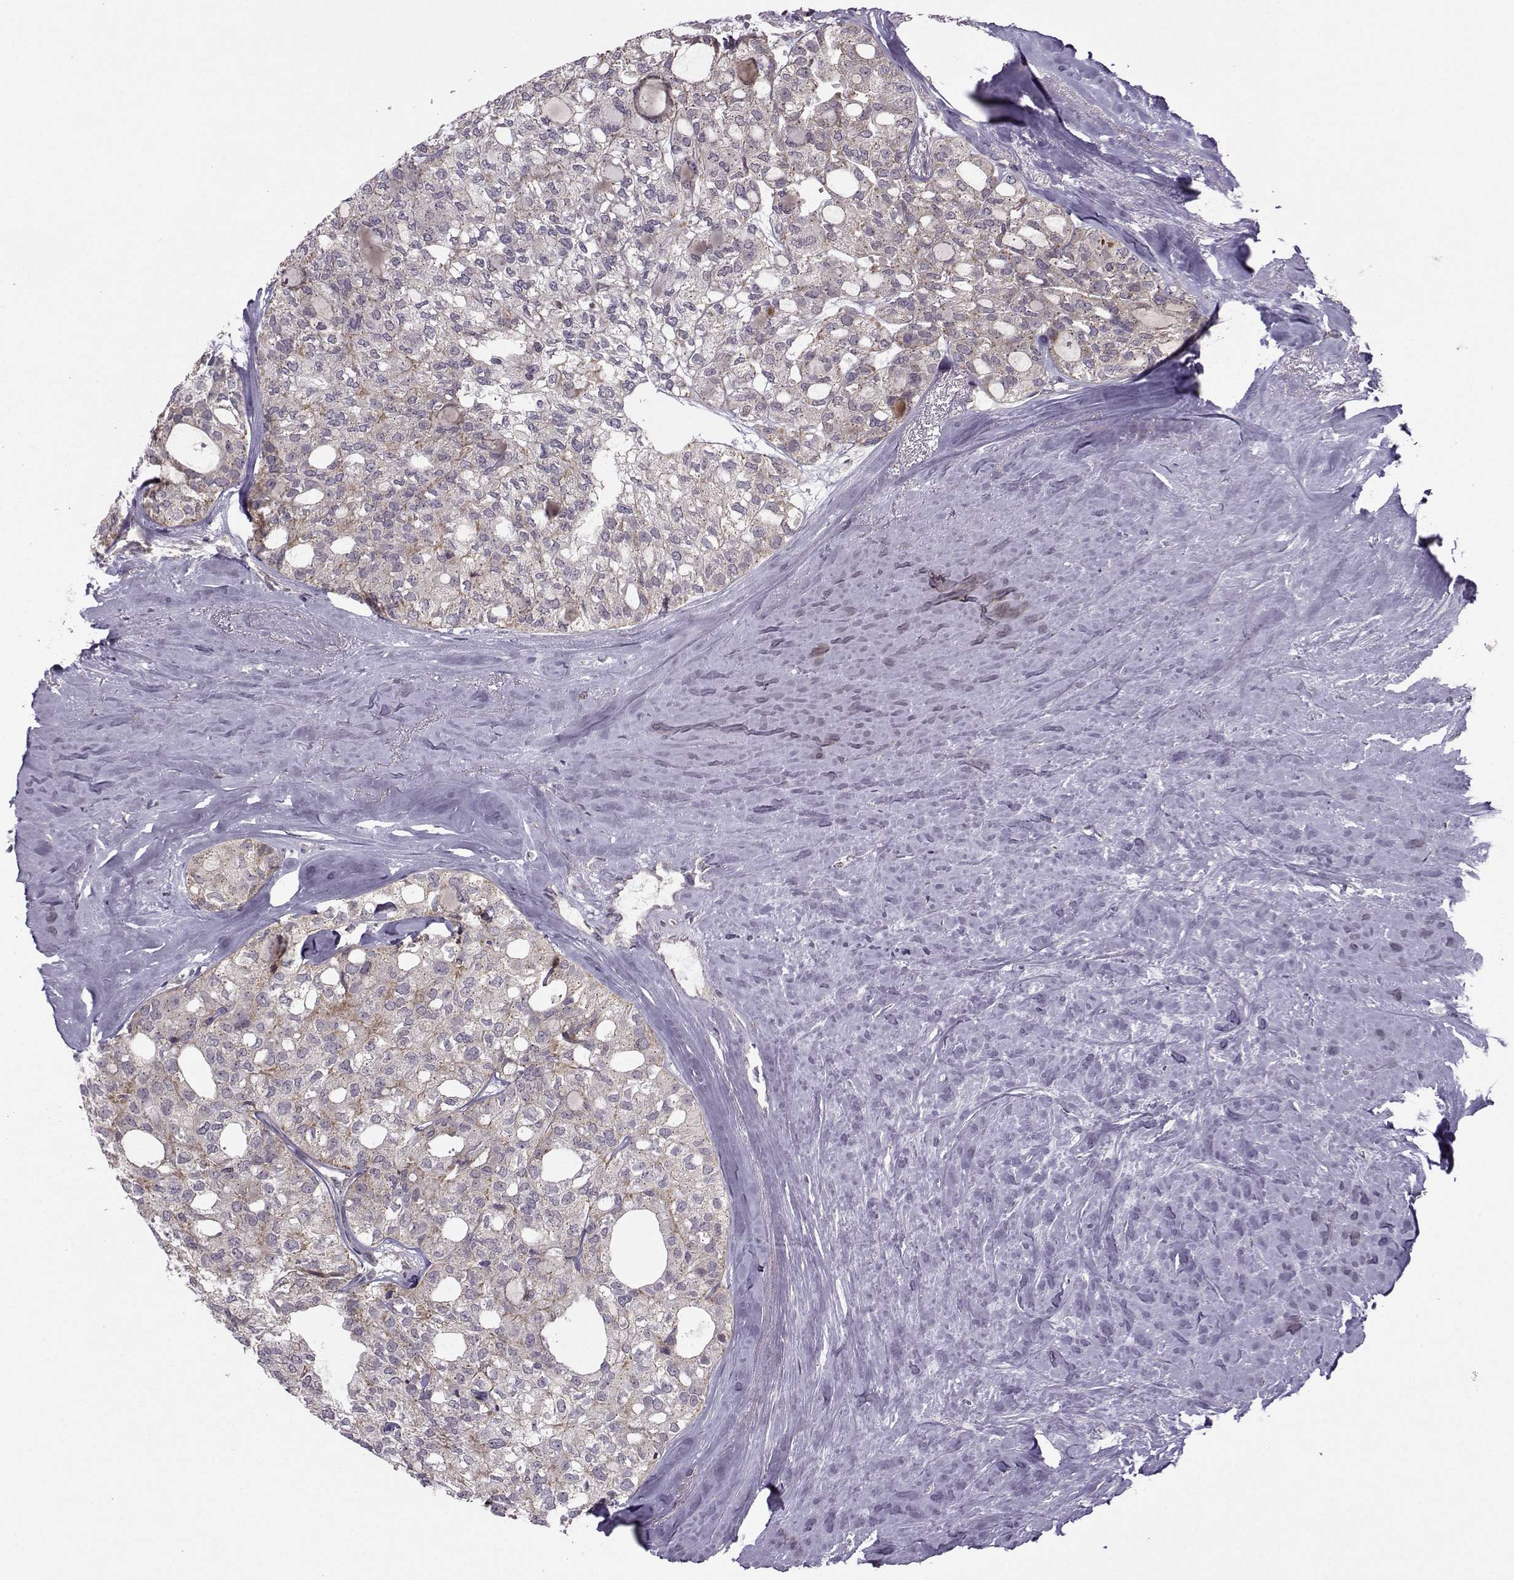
{"staining": {"intensity": "weak", "quantity": "25%-75%", "location": "cytoplasmic/membranous"}, "tissue": "thyroid cancer", "cell_type": "Tumor cells", "image_type": "cancer", "snomed": [{"axis": "morphology", "description": "Follicular adenoma carcinoma, NOS"}, {"axis": "topography", "description": "Thyroid gland"}], "caption": "Immunohistochemistry (IHC) image of neoplastic tissue: follicular adenoma carcinoma (thyroid) stained using immunohistochemistry demonstrates low levels of weak protein expression localized specifically in the cytoplasmic/membranous of tumor cells, appearing as a cytoplasmic/membranous brown color.", "gene": "NECAB3", "patient": {"sex": "male", "age": 75}}